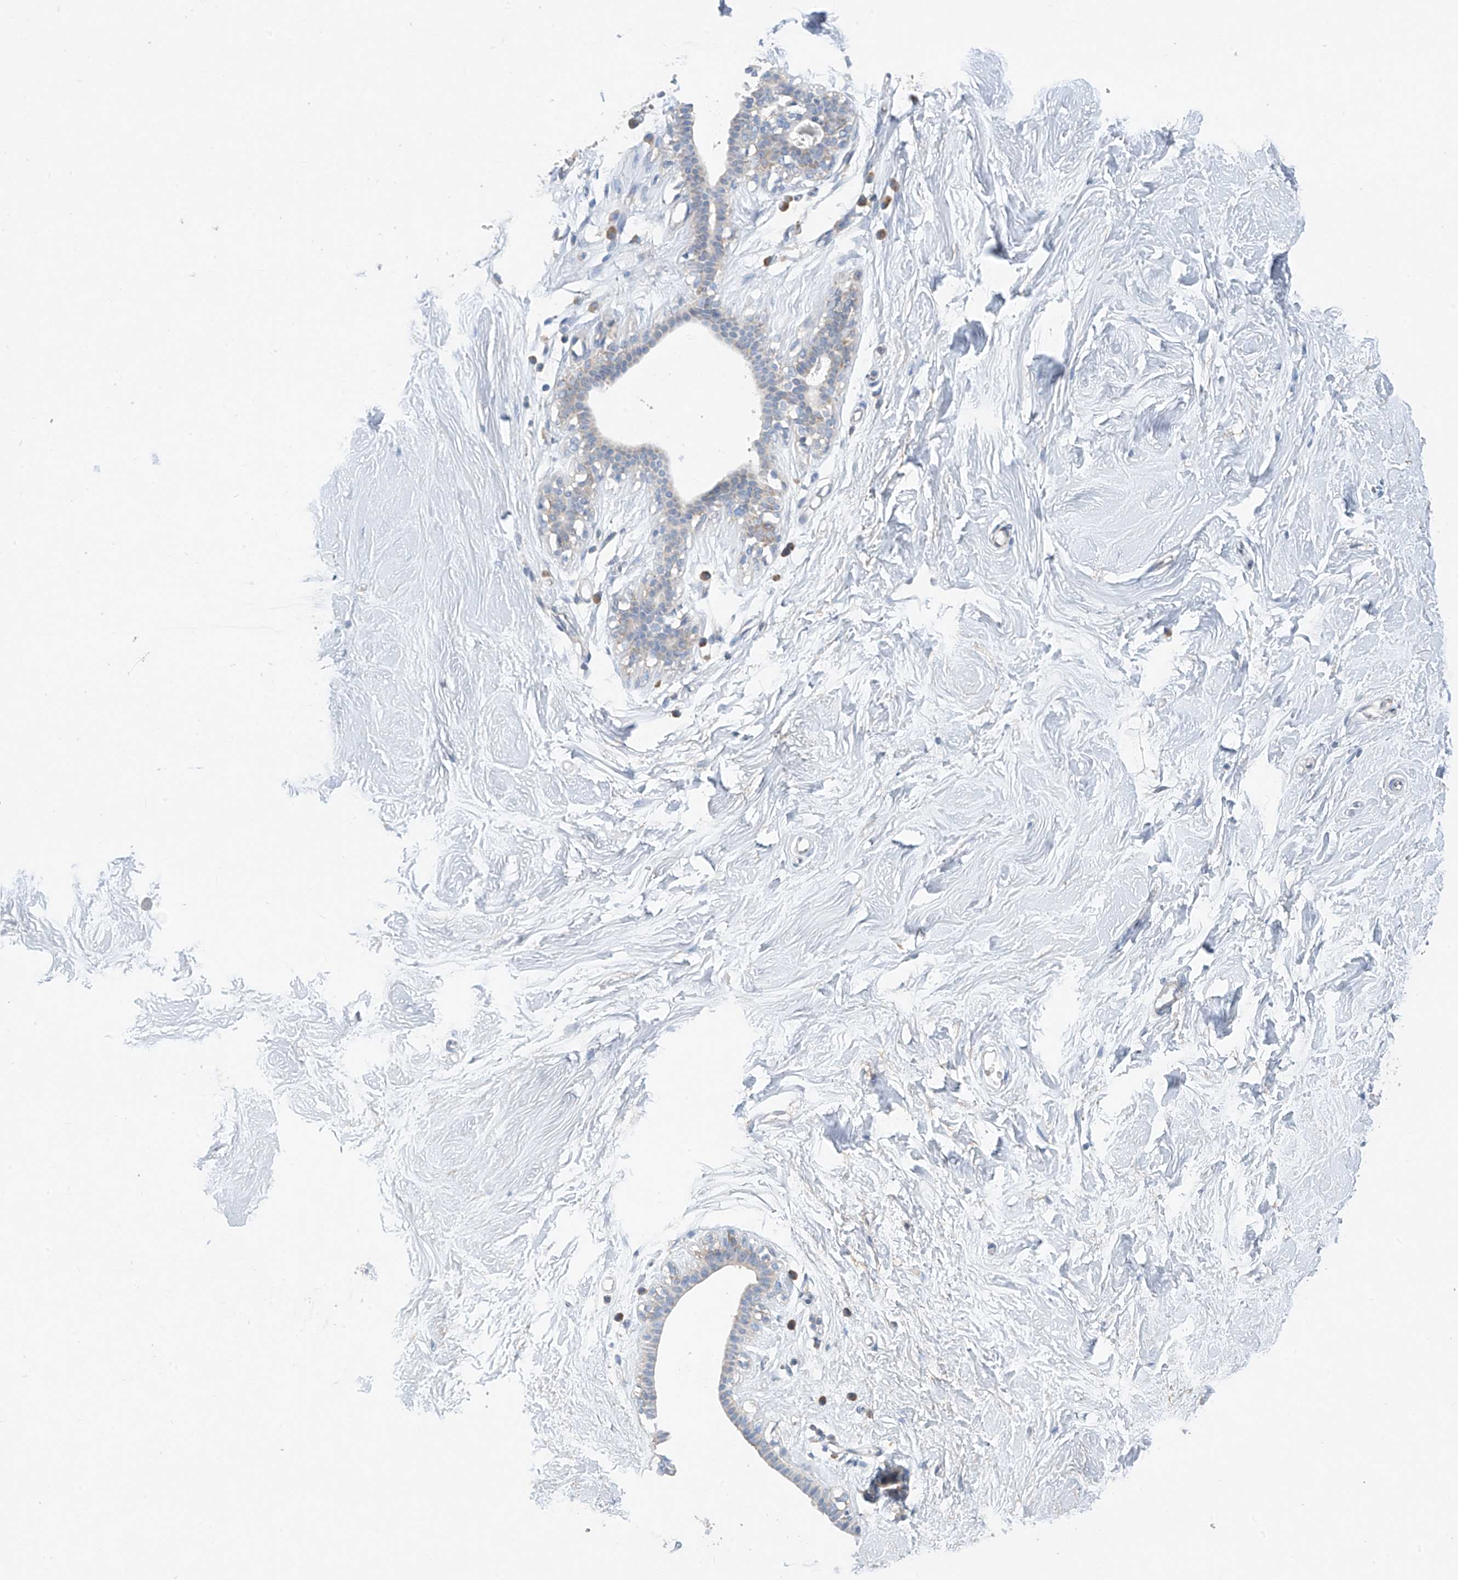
{"staining": {"intensity": "negative", "quantity": "none", "location": "none"}, "tissue": "breast", "cell_type": "Adipocytes", "image_type": "normal", "snomed": [{"axis": "morphology", "description": "Normal tissue, NOS"}, {"axis": "topography", "description": "Breast"}], "caption": "Adipocytes are negative for brown protein staining in unremarkable breast. Nuclei are stained in blue.", "gene": "RPL4", "patient": {"sex": "female", "age": 26}}